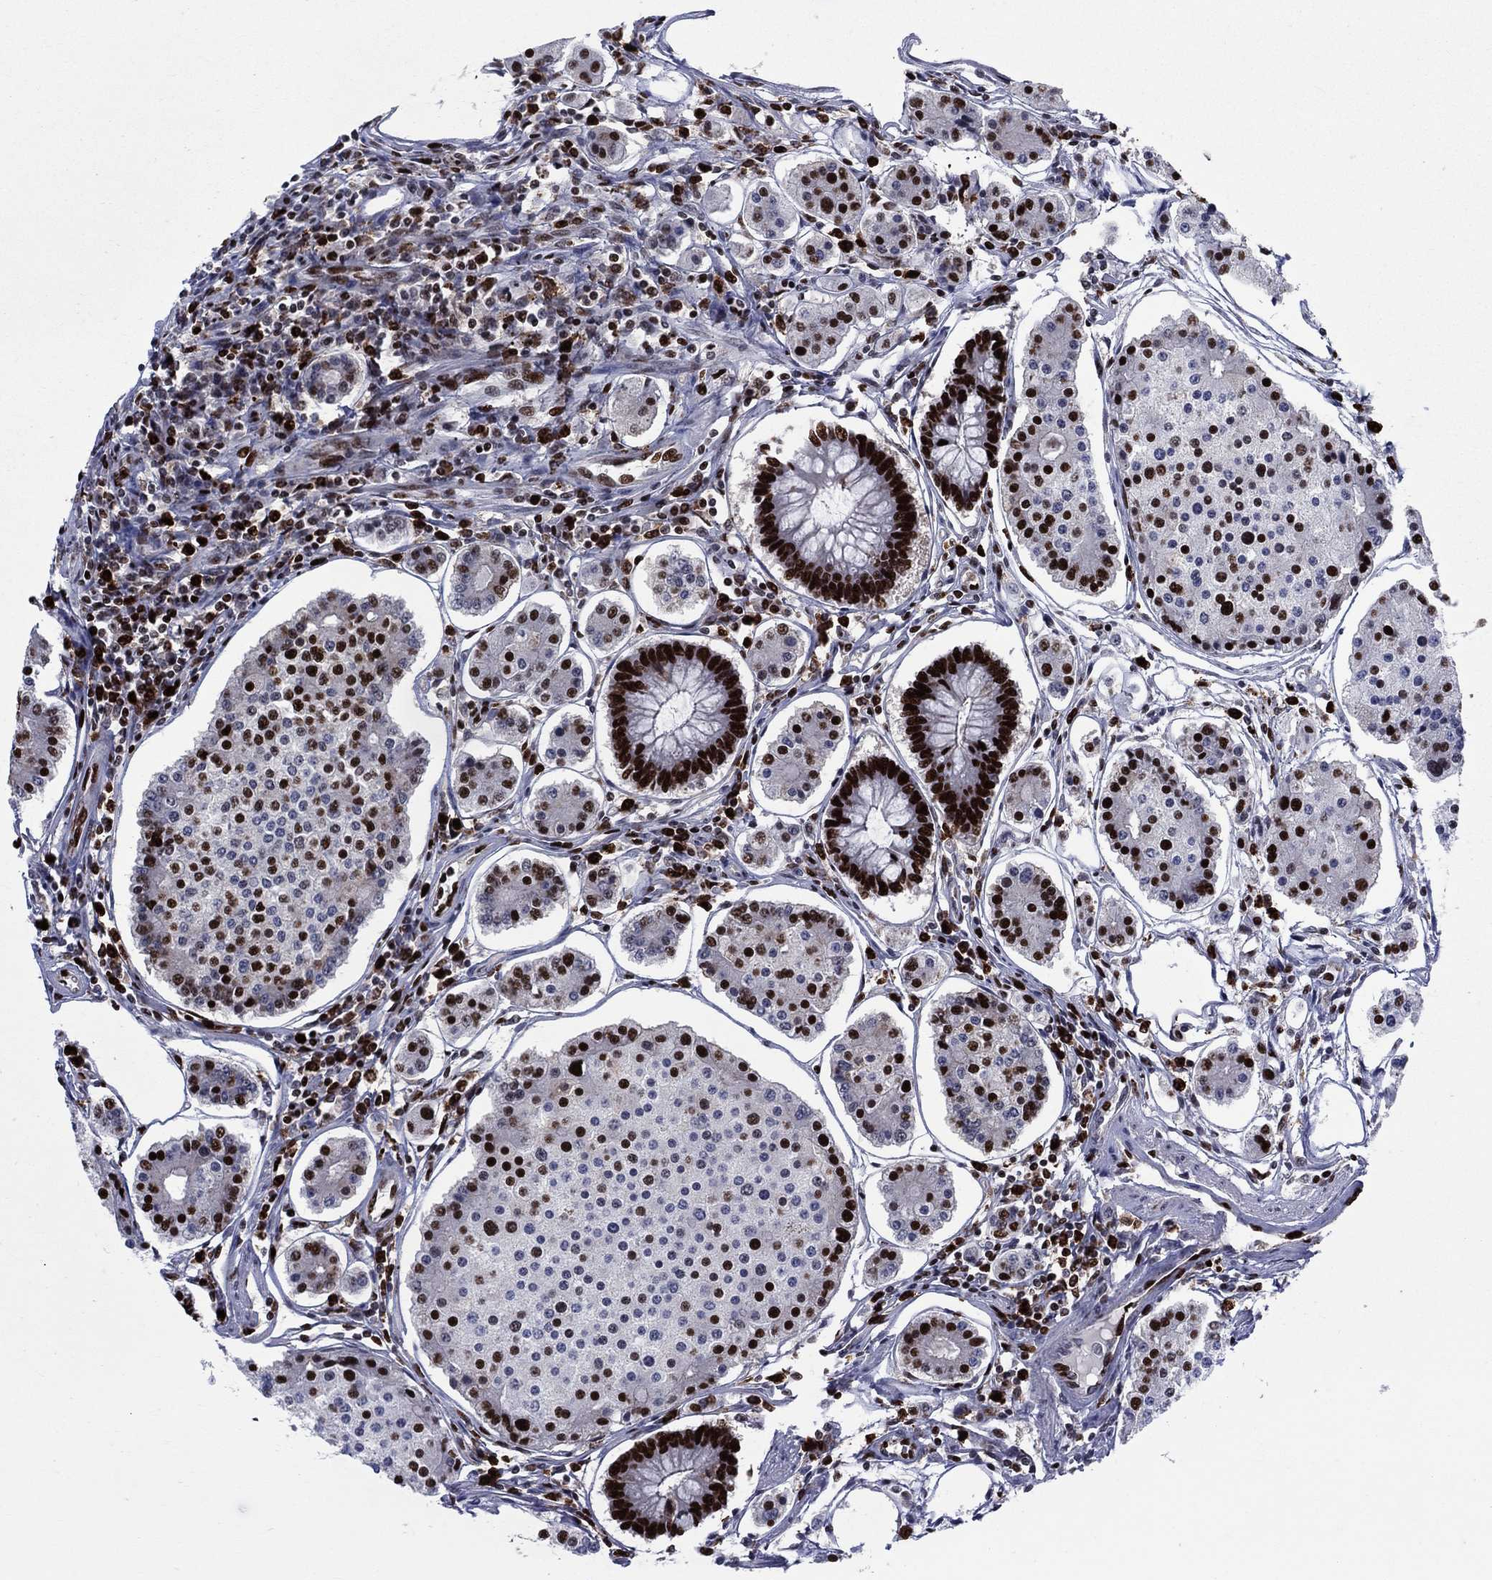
{"staining": {"intensity": "strong", "quantity": "25%-75%", "location": "nuclear"}, "tissue": "carcinoid", "cell_type": "Tumor cells", "image_type": "cancer", "snomed": [{"axis": "morphology", "description": "Carcinoid, malignant, NOS"}, {"axis": "topography", "description": "Small intestine"}], "caption": "Carcinoid (malignant) stained with immunohistochemistry exhibits strong nuclear expression in approximately 25%-75% of tumor cells.", "gene": "ZNHIT3", "patient": {"sex": "female", "age": 65}}